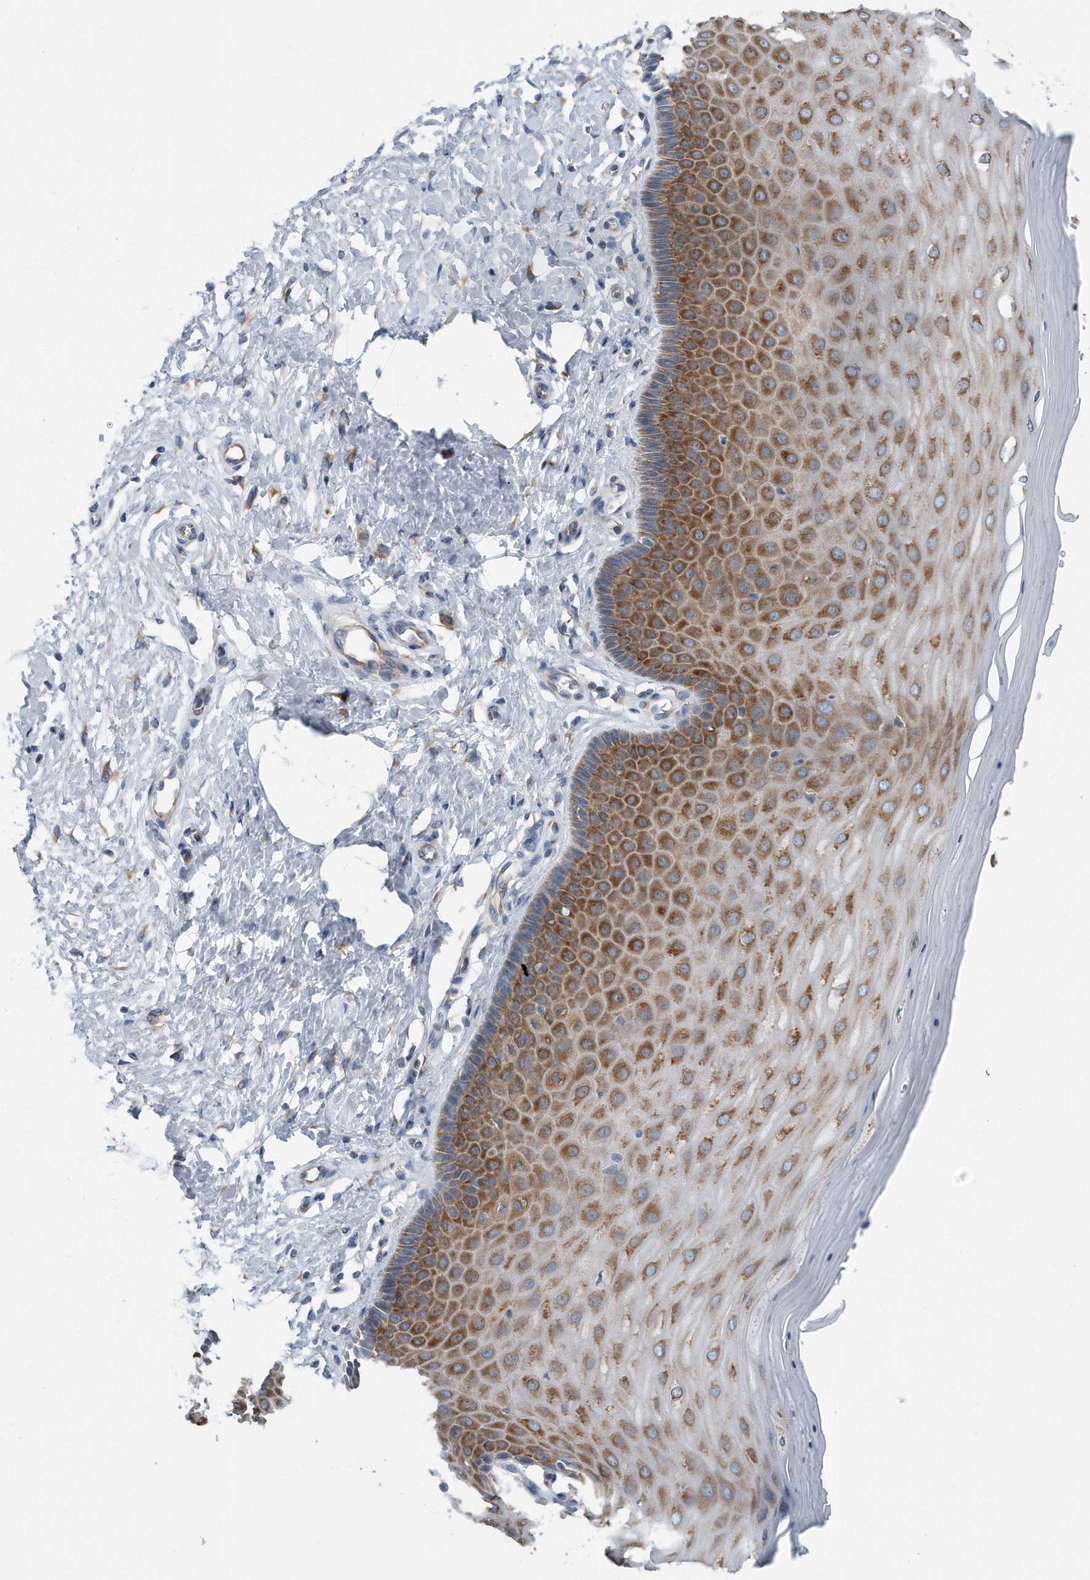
{"staining": {"intensity": "moderate", "quantity": ">75%", "location": "cytoplasmic/membranous"}, "tissue": "cervix", "cell_type": "Glandular cells", "image_type": "normal", "snomed": [{"axis": "morphology", "description": "Normal tissue, NOS"}, {"axis": "topography", "description": "Cervix"}], "caption": "Cervix stained for a protein demonstrates moderate cytoplasmic/membranous positivity in glandular cells. The staining was performed using DAB (3,3'-diaminobenzidine), with brown indicating positive protein expression. Nuclei are stained blue with hematoxylin.", "gene": "RPL26L1", "patient": {"sex": "female", "age": 55}}